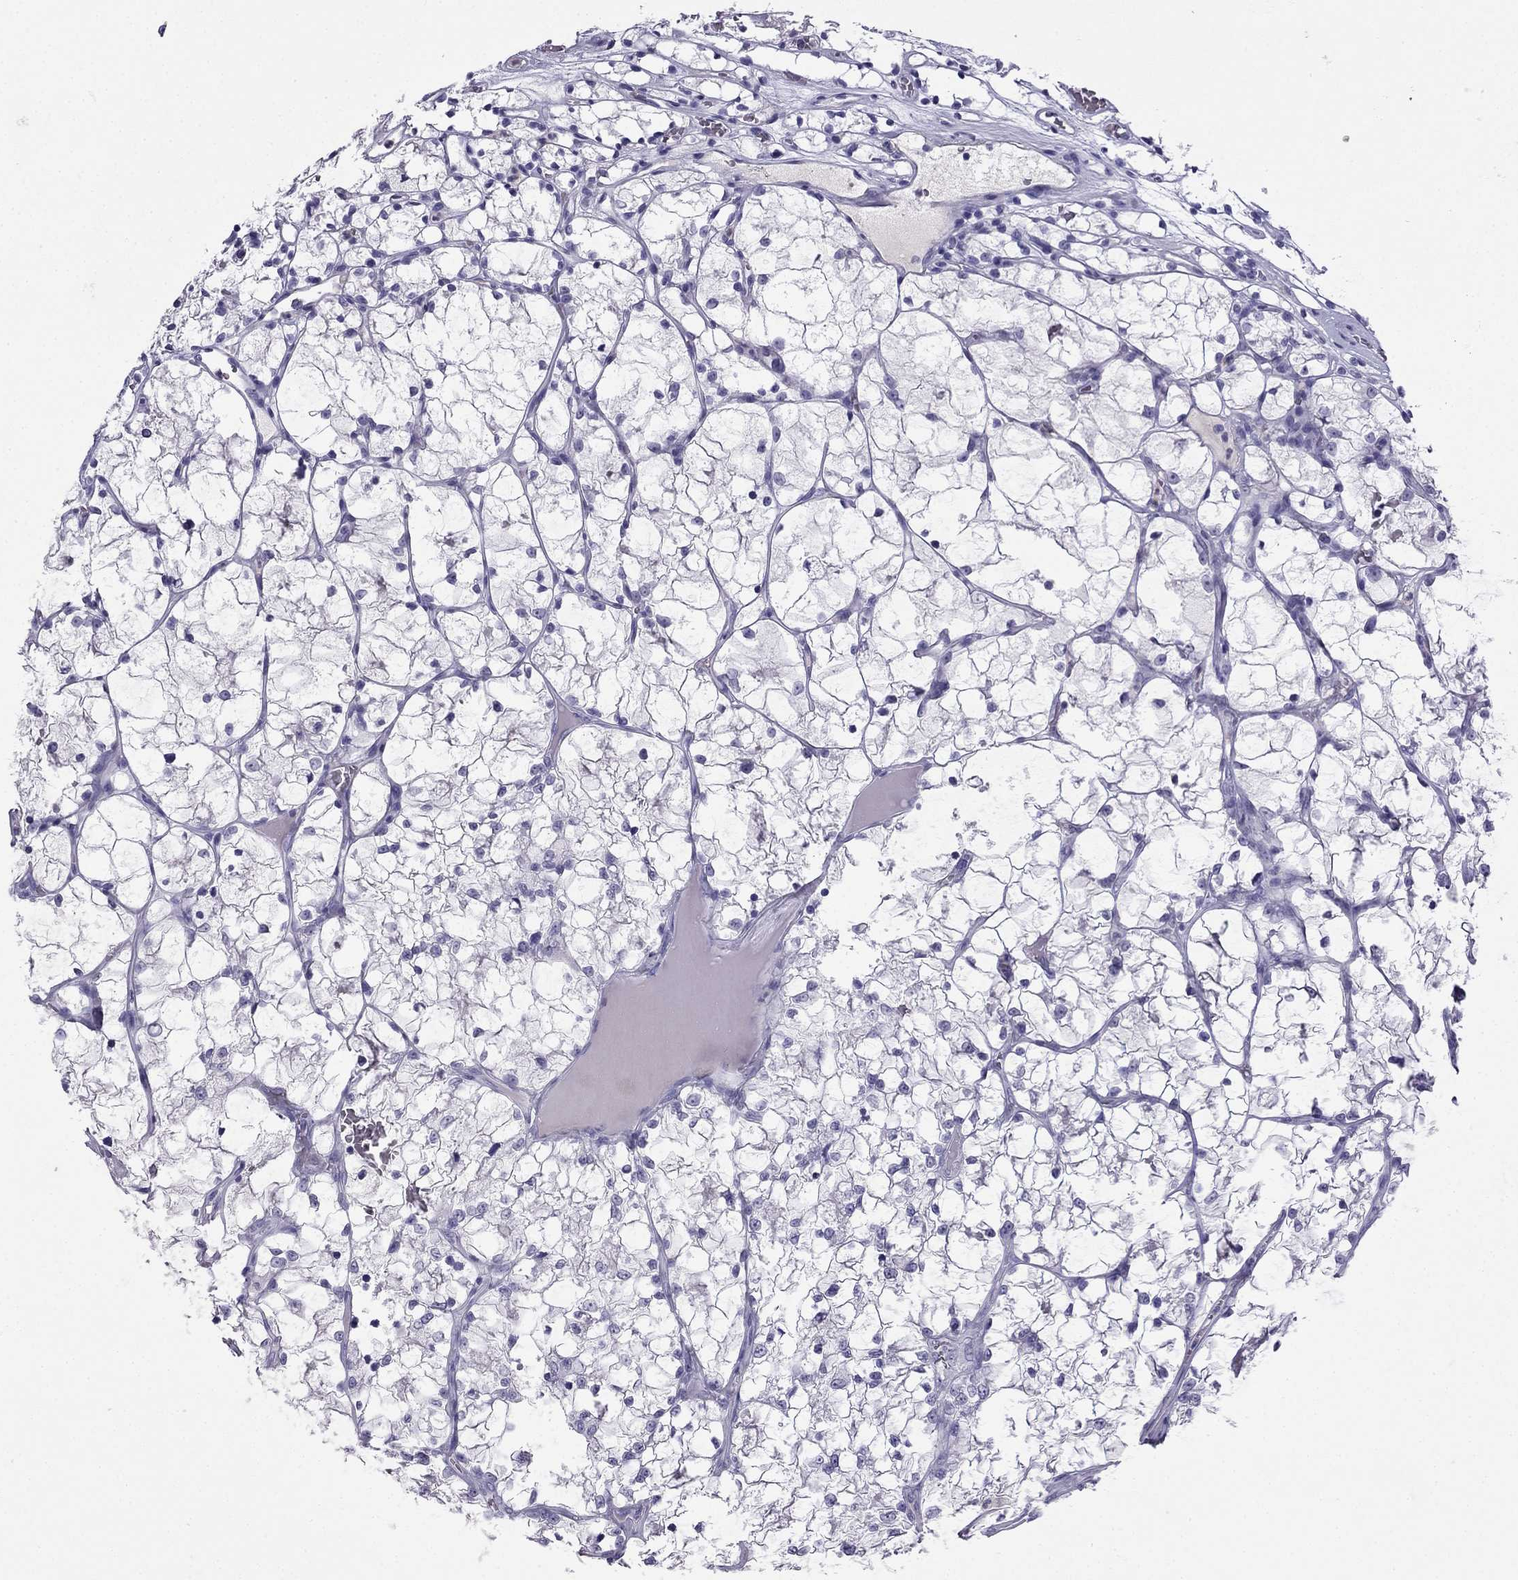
{"staining": {"intensity": "negative", "quantity": "none", "location": "none"}, "tissue": "renal cancer", "cell_type": "Tumor cells", "image_type": "cancer", "snomed": [{"axis": "morphology", "description": "Adenocarcinoma, NOS"}, {"axis": "topography", "description": "Kidney"}], "caption": "Renal cancer was stained to show a protein in brown. There is no significant positivity in tumor cells.", "gene": "CDHR4", "patient": {"sex": "female", "age": 69}}